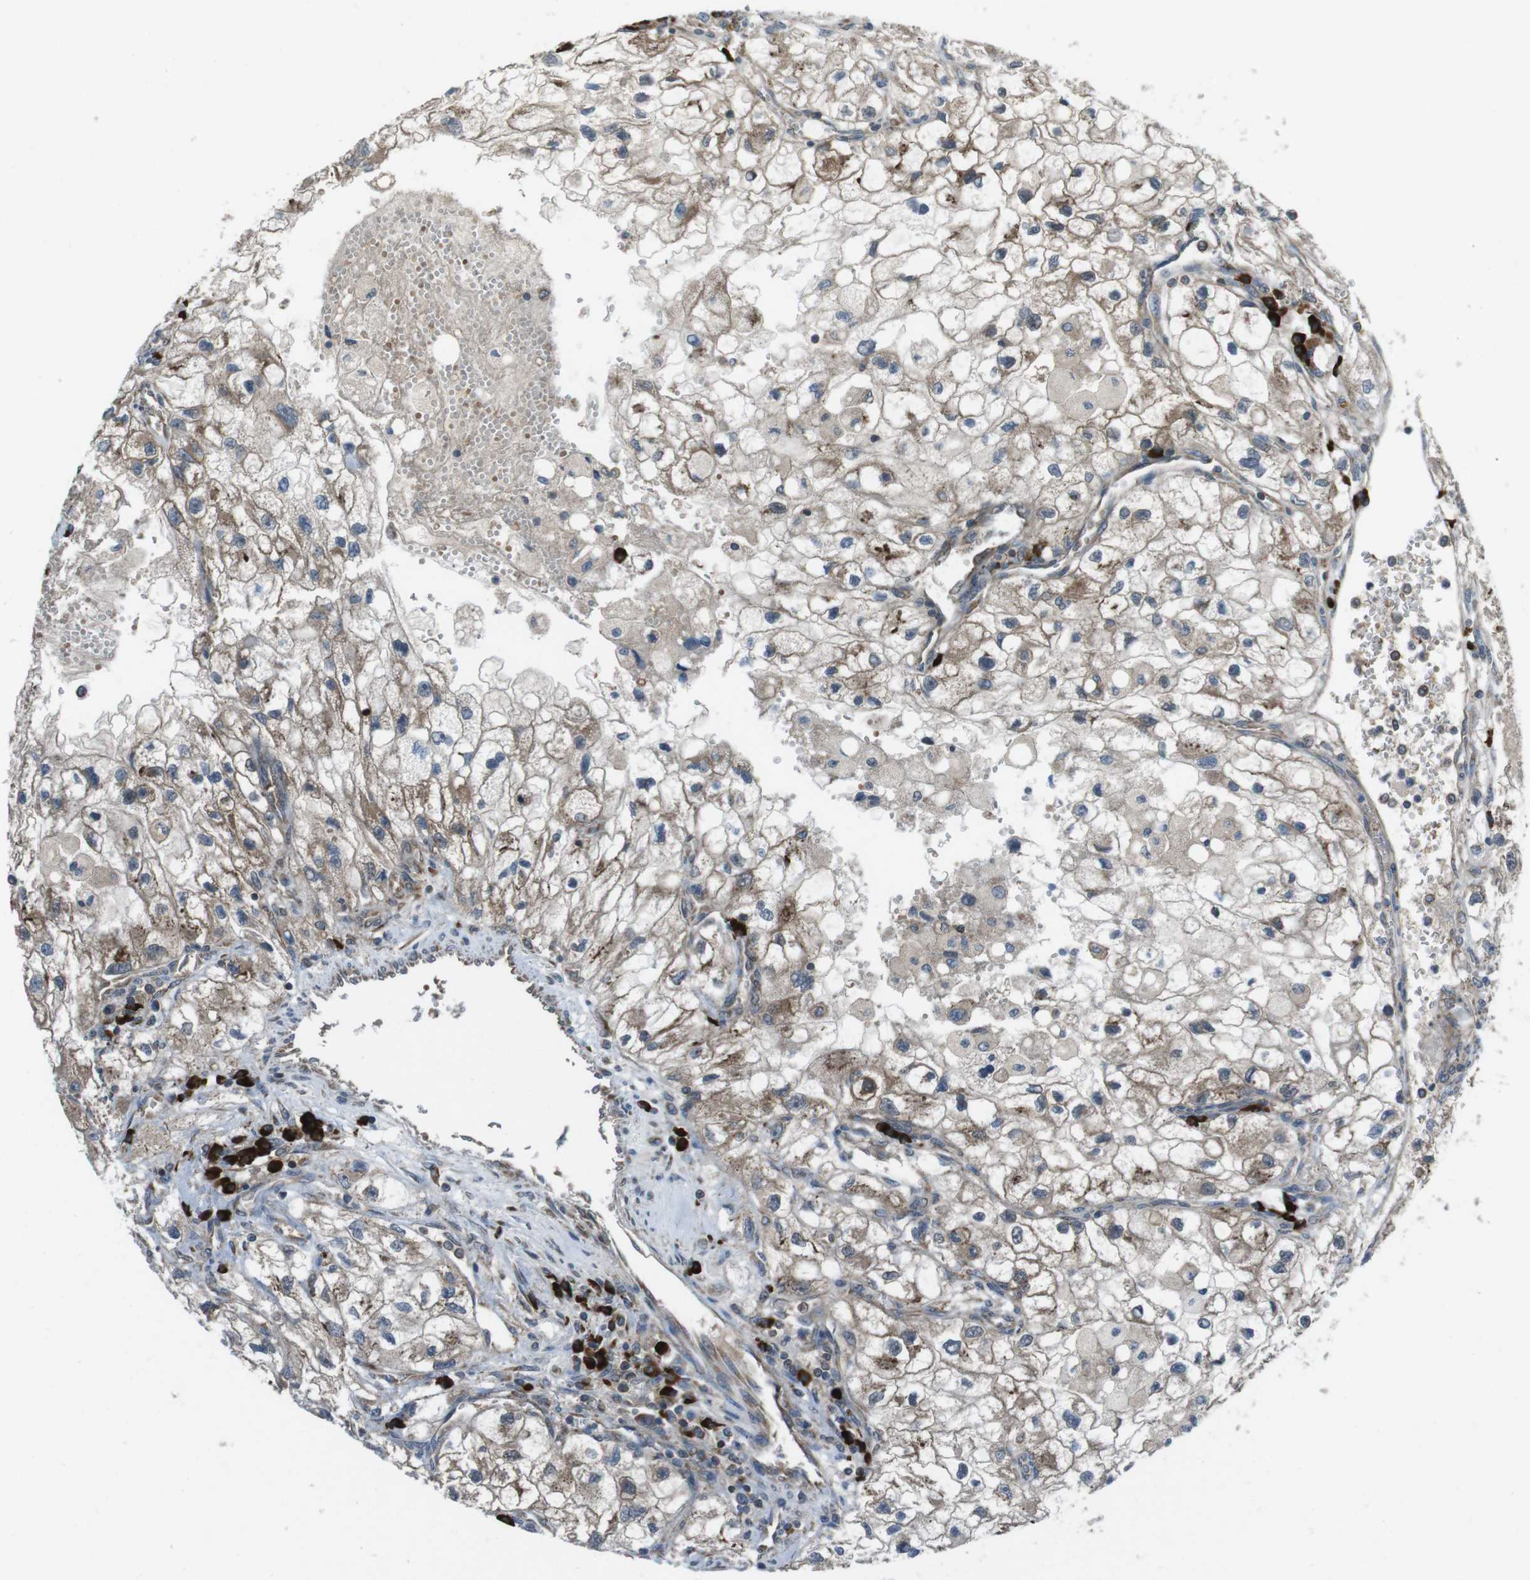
{"staining": {"intensity": "weak", "quantity": ">75%", "location": "cytoplasmic/membranous"}, "tissue": "renal cancer", "cell_type": "Tumor cells", "image_type": "cancer", "snomed": [{"axis": "morphology", "description": "Adenocarcinoma, NOS"}, {"axis": "topography", "description": "Kidney"}], "caption": "Adenocarcinoma (renal) was stained to show a protein in brown. There is low levels of weak cytoplasmic/membranous expression in about >75% of tumor cells.", "gene": "SSR3", "patient": {"sex": "female", "age": 70}}